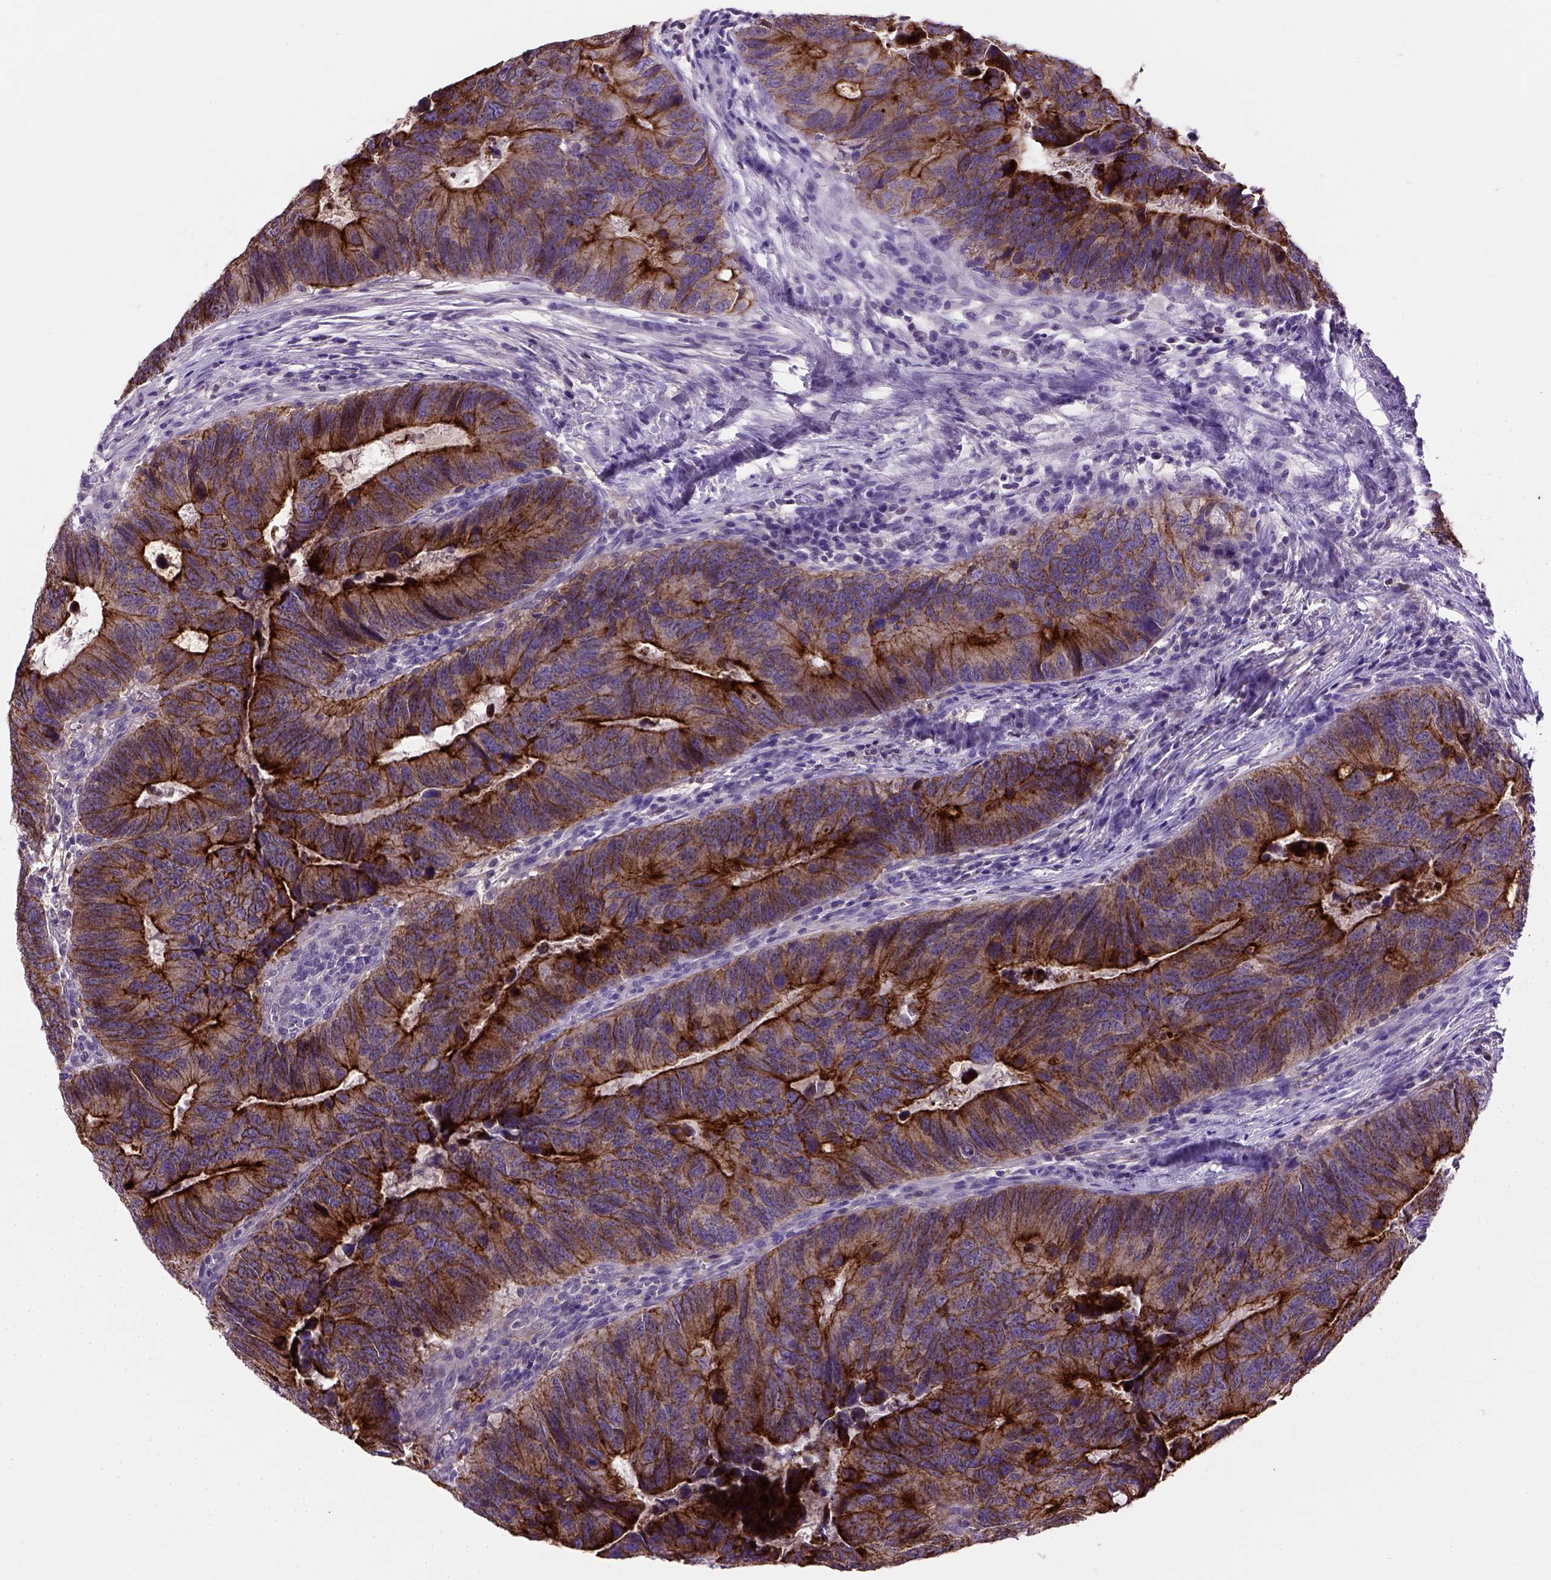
{"staining": {"intensity": "strong", "quantity": ">75%", "location": "cytoplasmic/membranous"}, "tissue": "colorectal cancer", "cell_type": "Tumor cells", "image_type": "cancer", "snomed": [{"axis": "morphology", "description": "Adenocarcinoma, NOS"}, {"axis": "topography", "description": "Colon"}], "caption": "IHC (DAB) staining of human colorectal cancer (adenocarcinoma) exhibits strong cytoplasmic/membranous protein expression in approximately >75% of tumor cells.", "gene": "CDH1", "patient": {"sex": "female", "age": 82}}